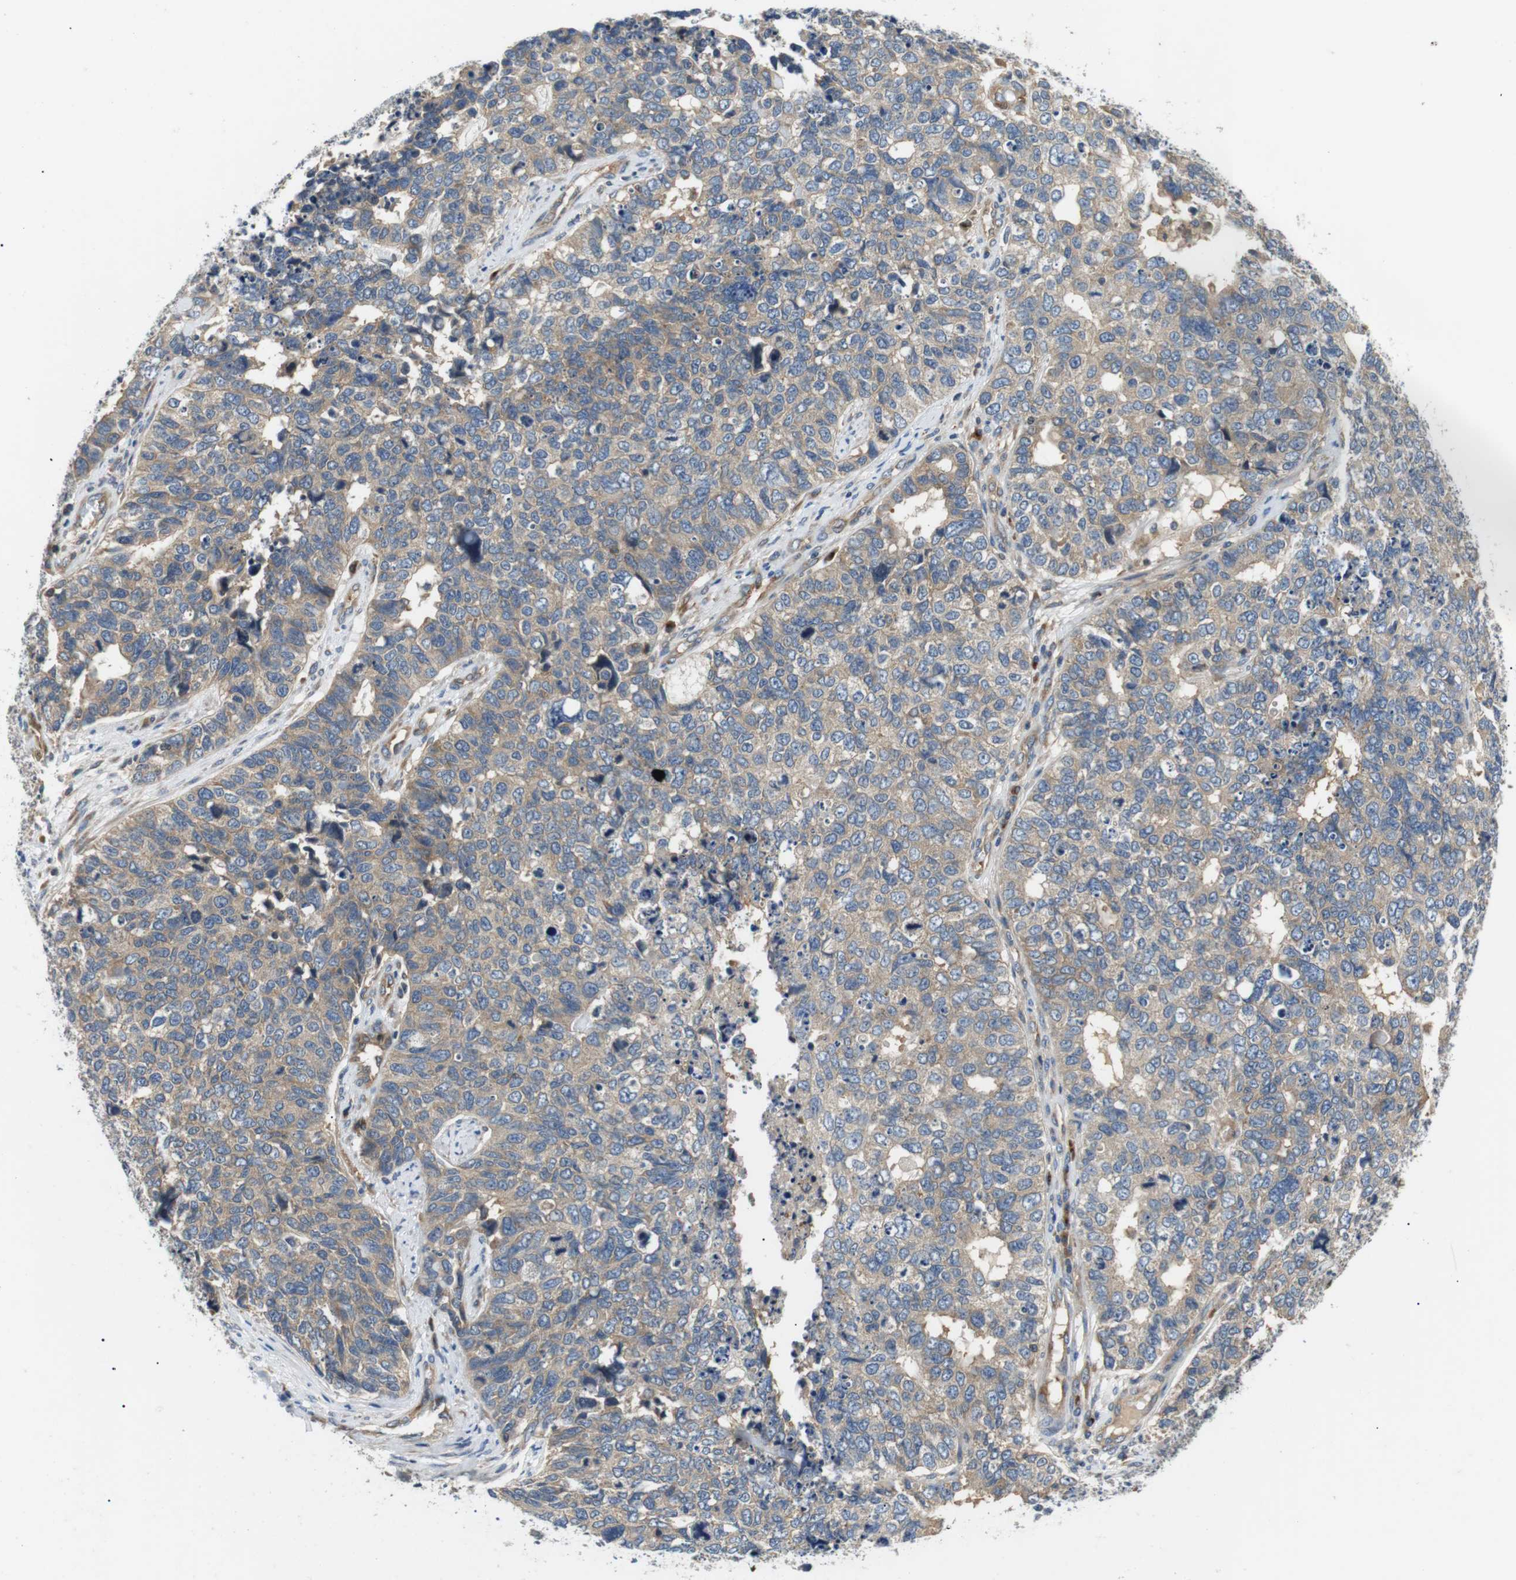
{"staining": {"intensity": "weak", "quantity": "<25%", "location": "cytoplasmic/membranous"}, "tissue": "cervical cancer", "cell_type": "Tumor cells", "image_type": "cancer", "snomed": [{"axis": "morphology", "description": "Squamous cell carcinoma, NOS"}, {"axis": "topography", "description": "Cervix"}], "caption": "The image reveals no significant staining in tumor cells of cervical squamous cell carcinoma.", "gene": "DIPK1A", "patient": {"sex": "female", "age": 63}}